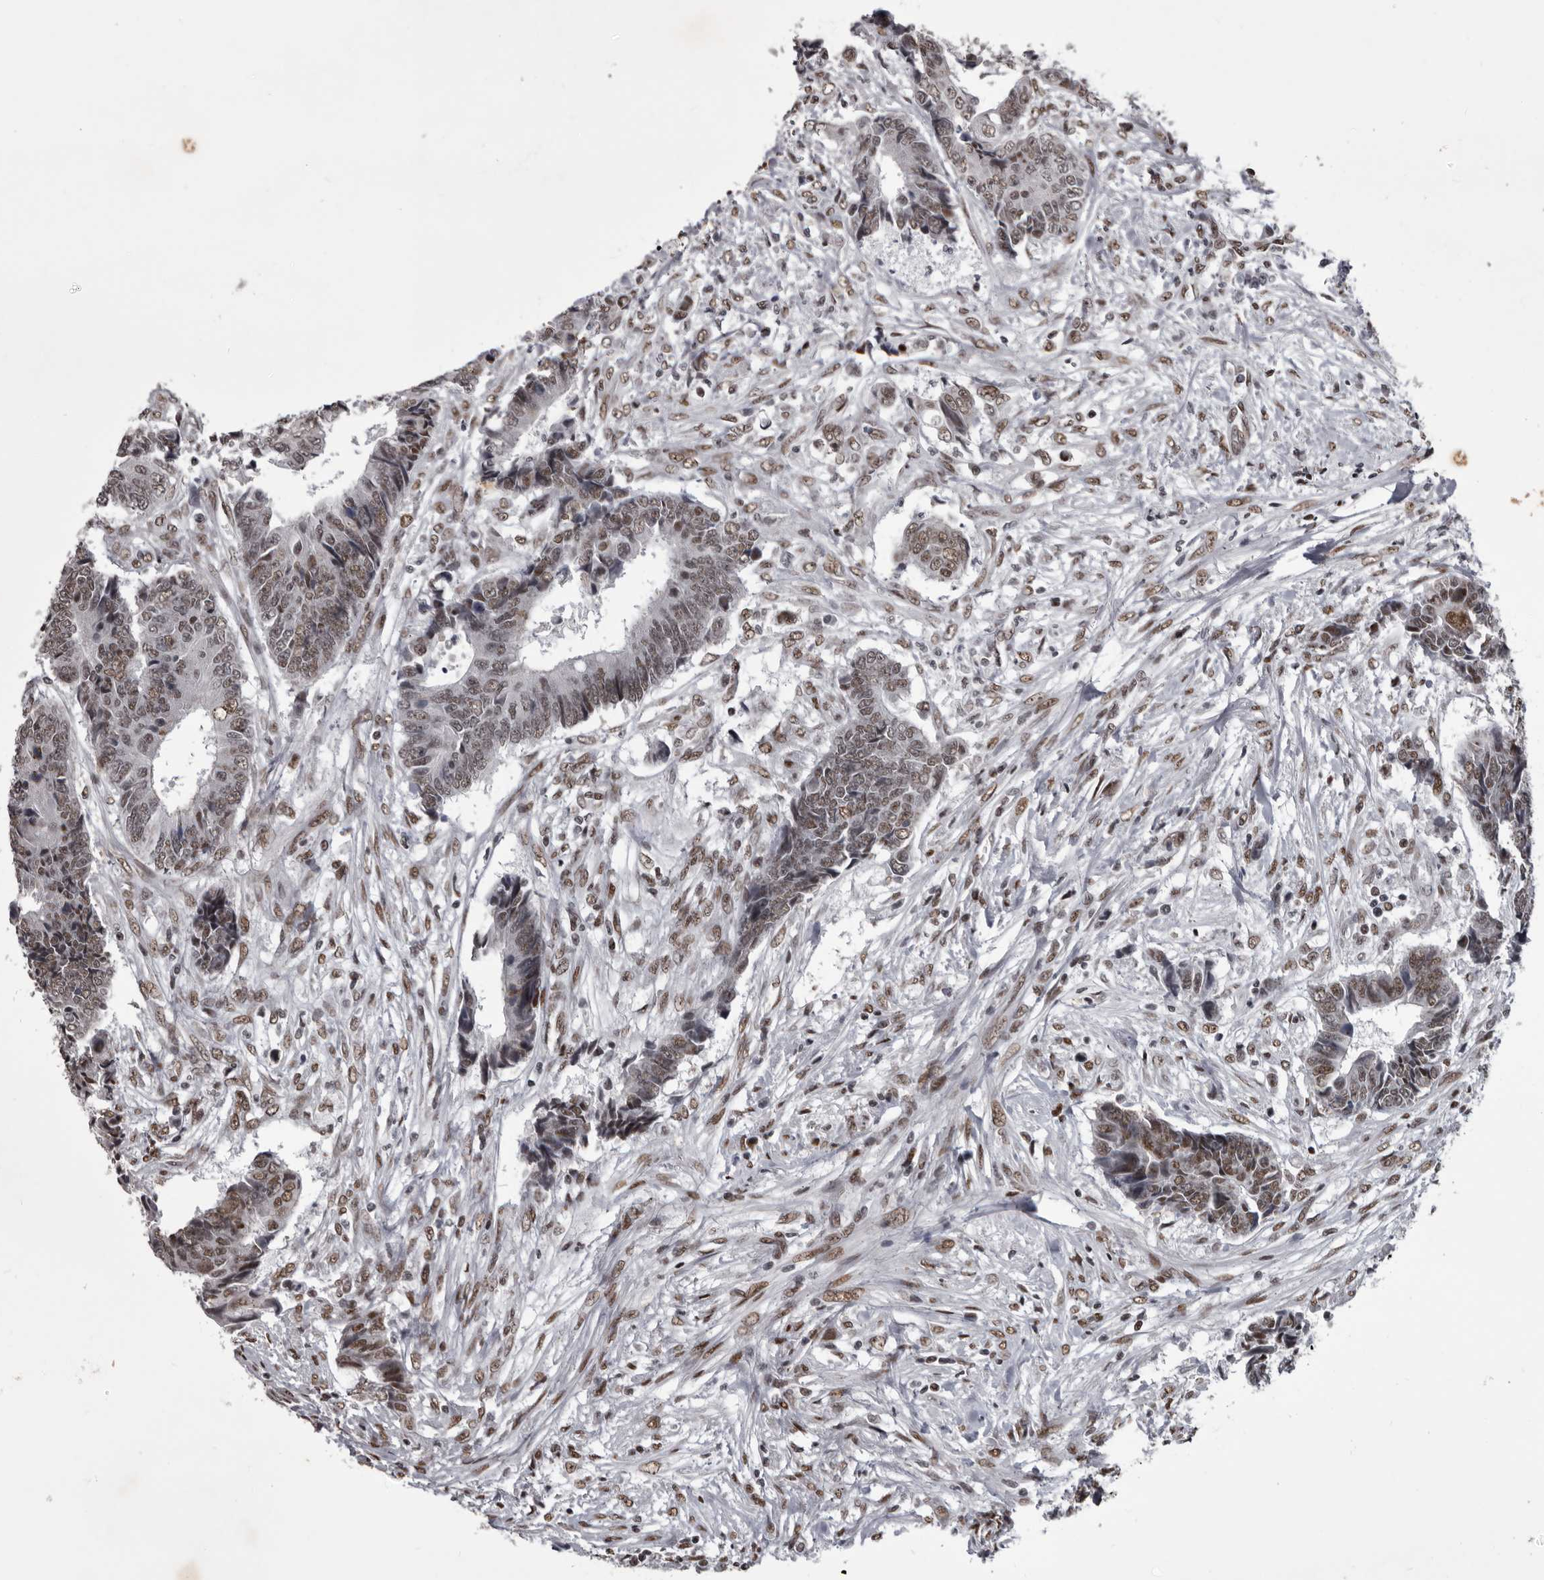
{"staining": {"intensity": "weak", "quantity": ">75%", "location": "nuclear"}, "tissue": "colorectal cancer", "cell_type": "Tumor cells", "image_type": "cancer", "snomed": [{"axis": "morphology", "description": "Adenocarcinoma, NOS"}, {"axis": "topography", "description": "Rectum"}], "caption": "Immunohistochemistry staining of colorectal cancer, which displays low levels of weak nuclear staining in approximately >75% of tumor cells indicating weak nuclear protein staining. The staining was performed using DAB (brown) for protein detection and nuclei were counterstained in hematoxylin (blue).", "gene": "NUMA1", "patient": {"sex": "male", "age": 84}}